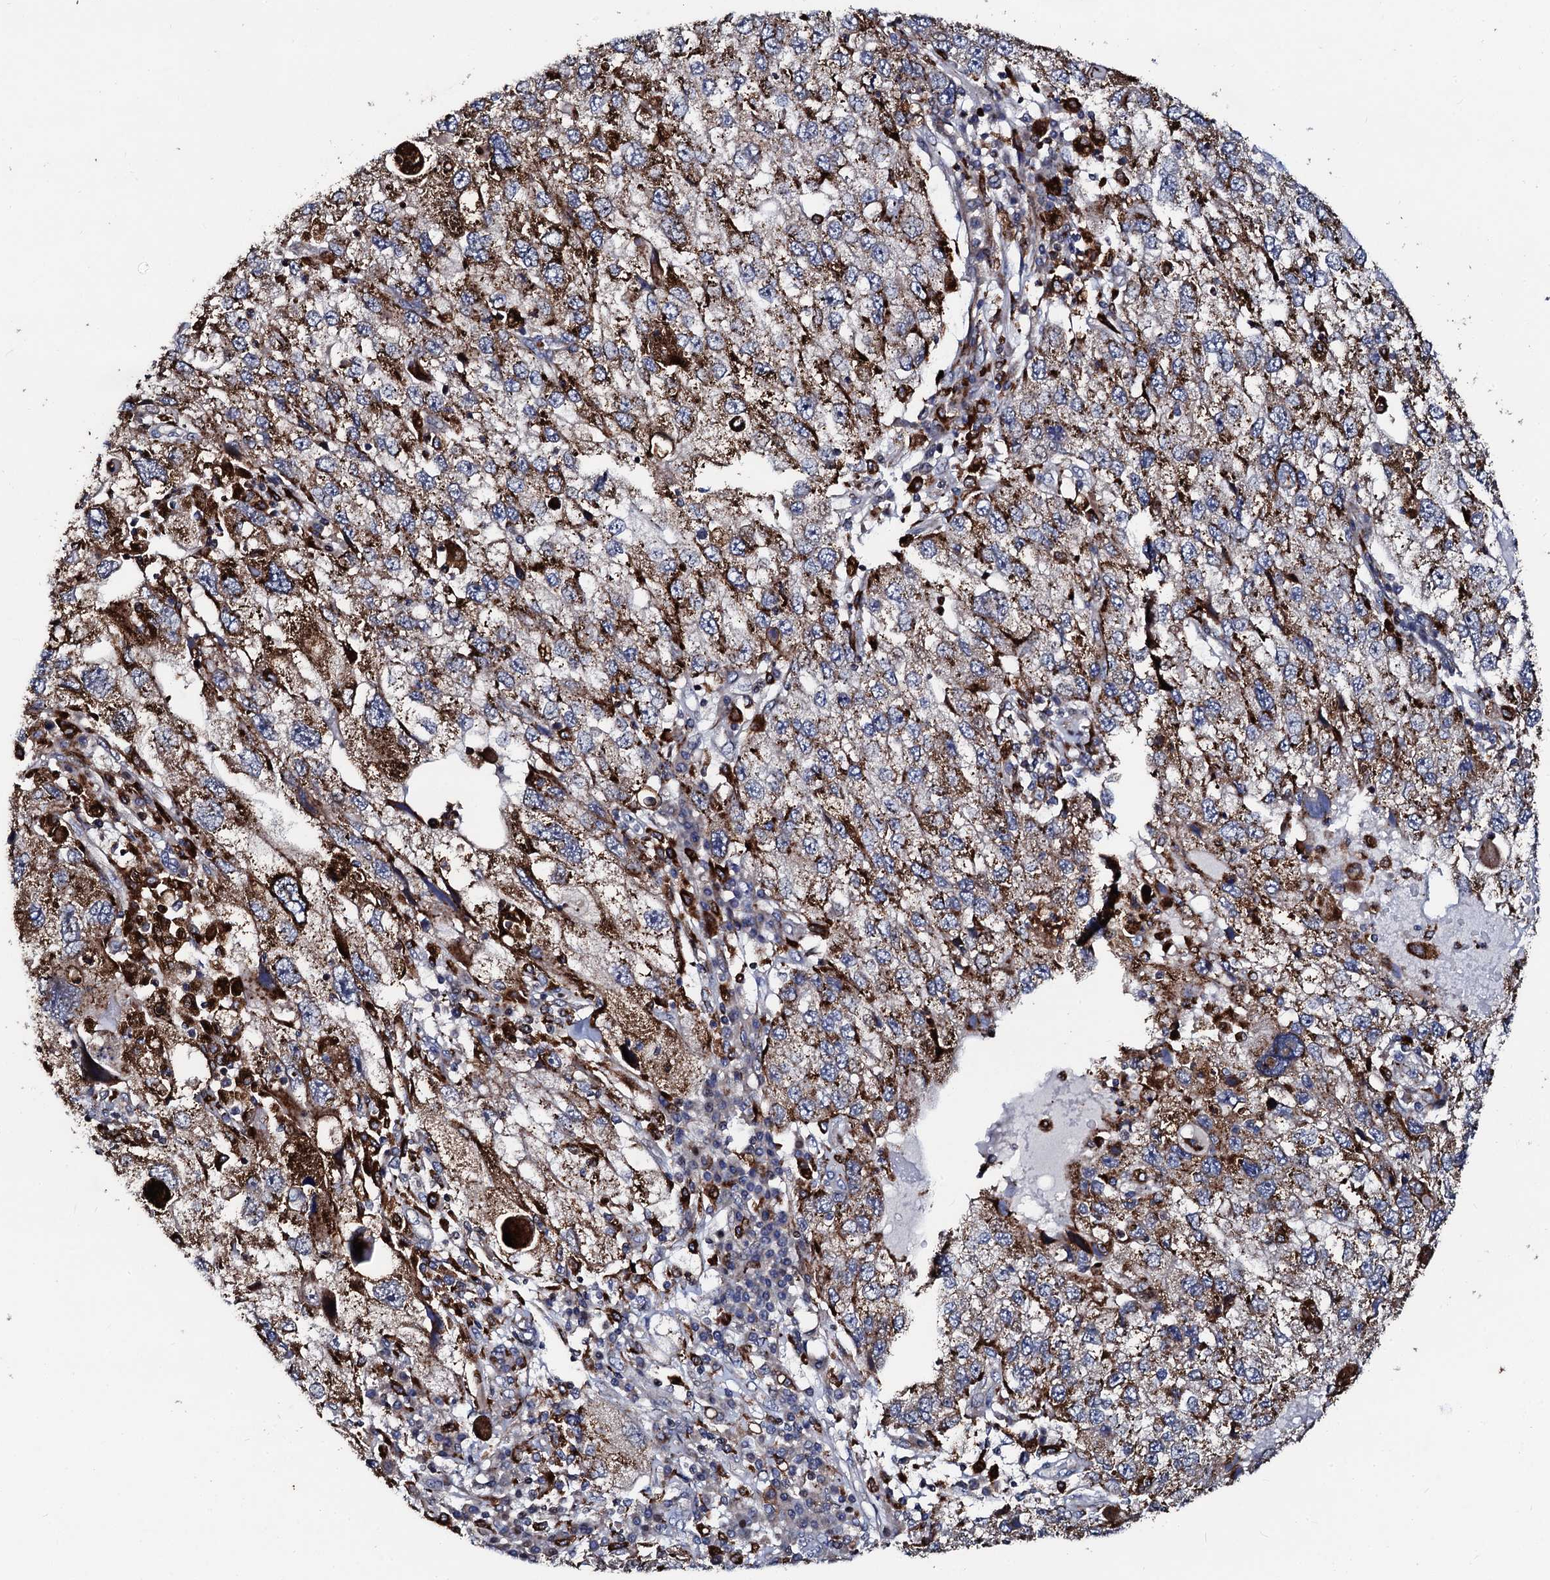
{"staining": {"intensity": "strong", "quantity": ">75%", "location": "cytoplasmic/membranous"}, "tissue": "endometrial cancer", "cell_type": "Tumor cells", "image_type": "cancer", "snomed": [{"axis": "morphology", "description": "Adenocarcinoma, NOS"}, {"axis": "topography", "description": "Endometrium"}], "caption": "This micrograph displays IHC staining of adenocarcinoma (endometrial), with high strong cytoplasmic/membranous expression in approximately >75% of tumor cells.", "gene": "TCIRG1", "patient": {"sex": "female", "age": 49}}